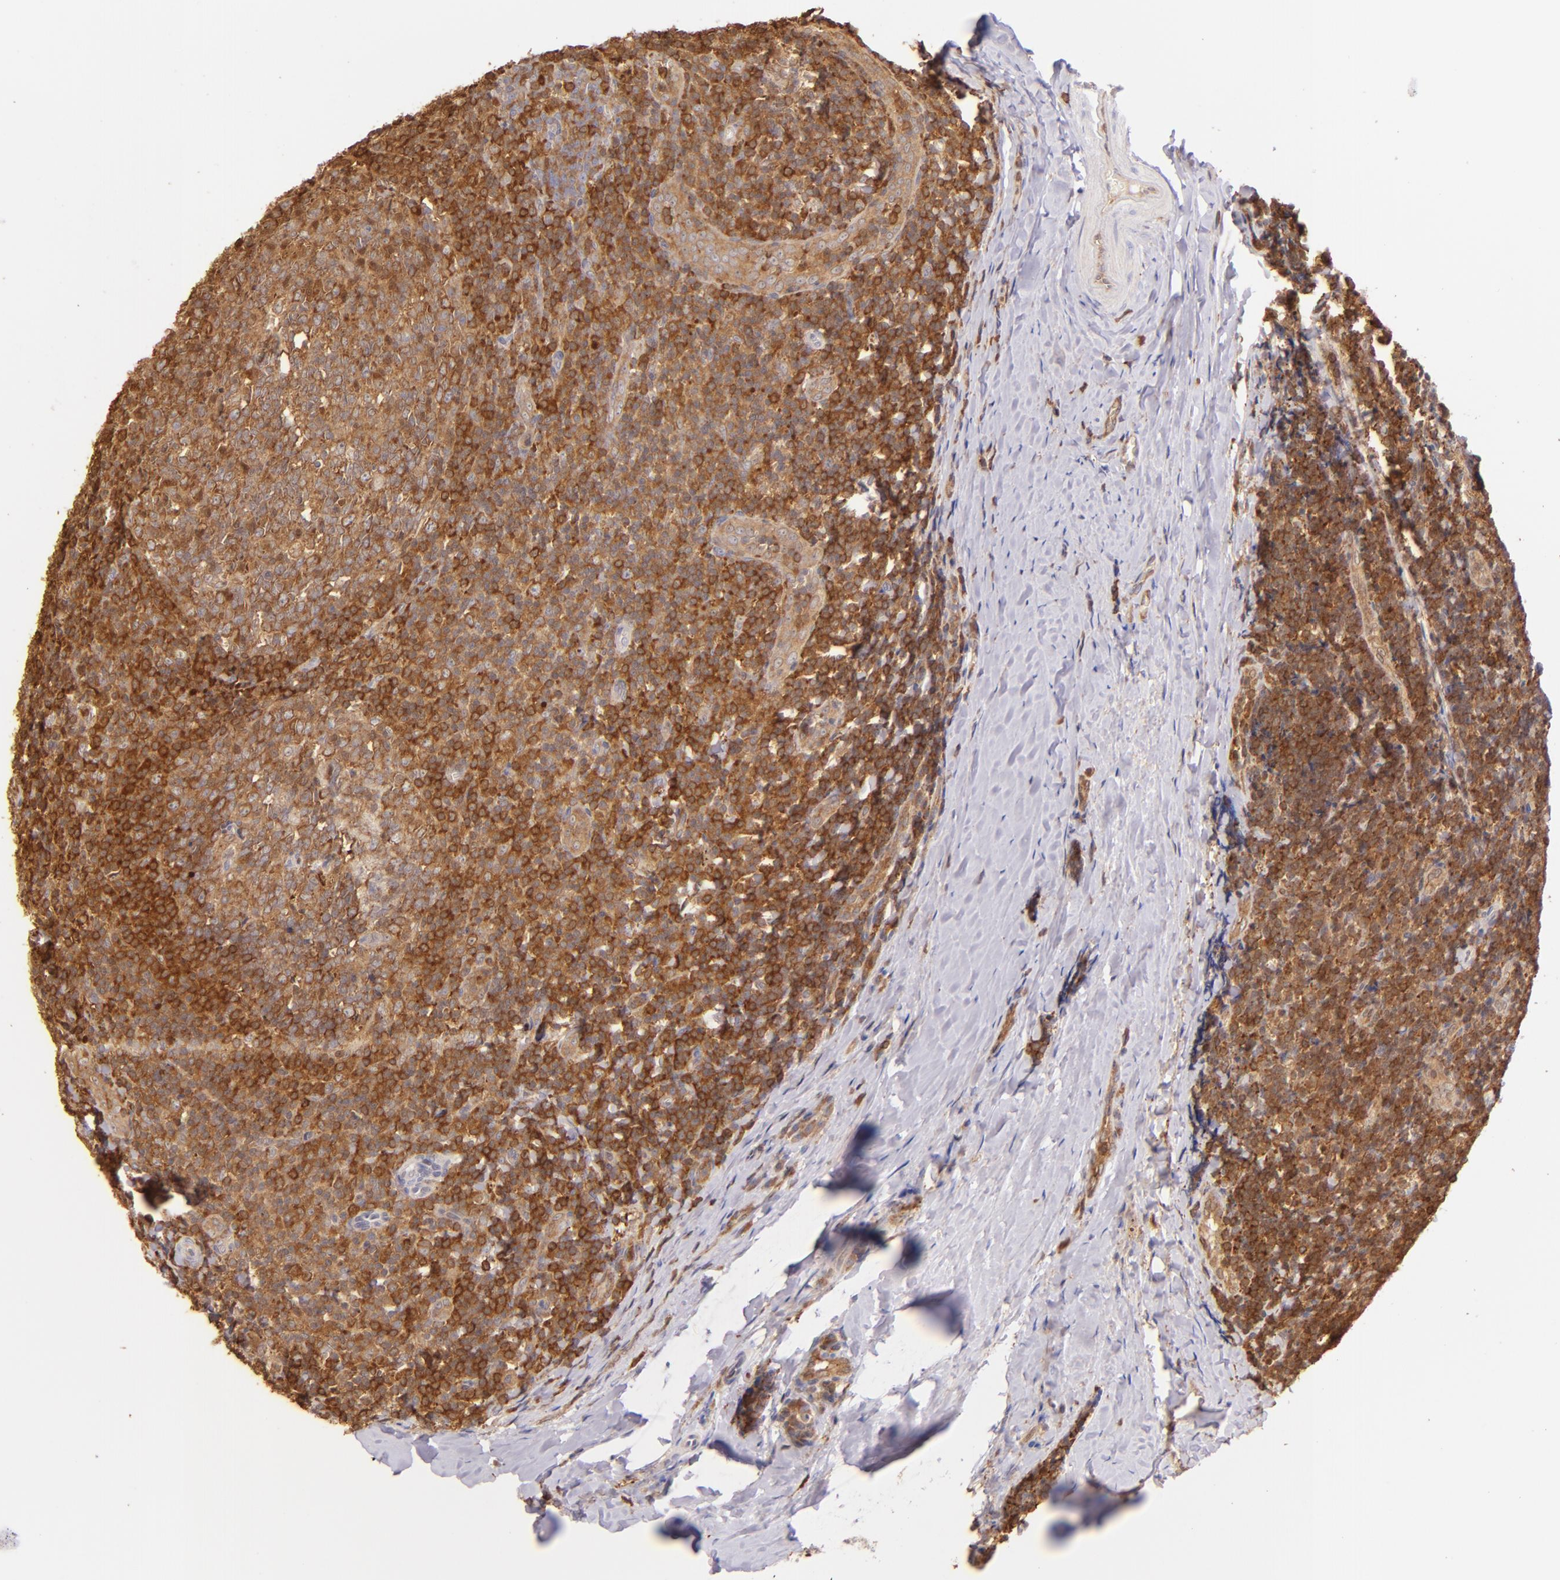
{"staining": {"intensity": "strong", "quantity": ">75%", "location": "cytoplasmic/membranous"}, "tissue": "tonsil", "cell_type": "Germinal center cells", "image_type": "normal", "snomed": [{"axis": "morphology", "description": "Normal tissue, NOS"}, {"axis": "topography", "description": "Tonsil"}], "caption": "A brown stain labels strong cytoplasmic/membranous staining of a protein in germinal center cells of normal human tonsil.", "gene": "BTK", "patient": {"sex": "male", "age": 31}}